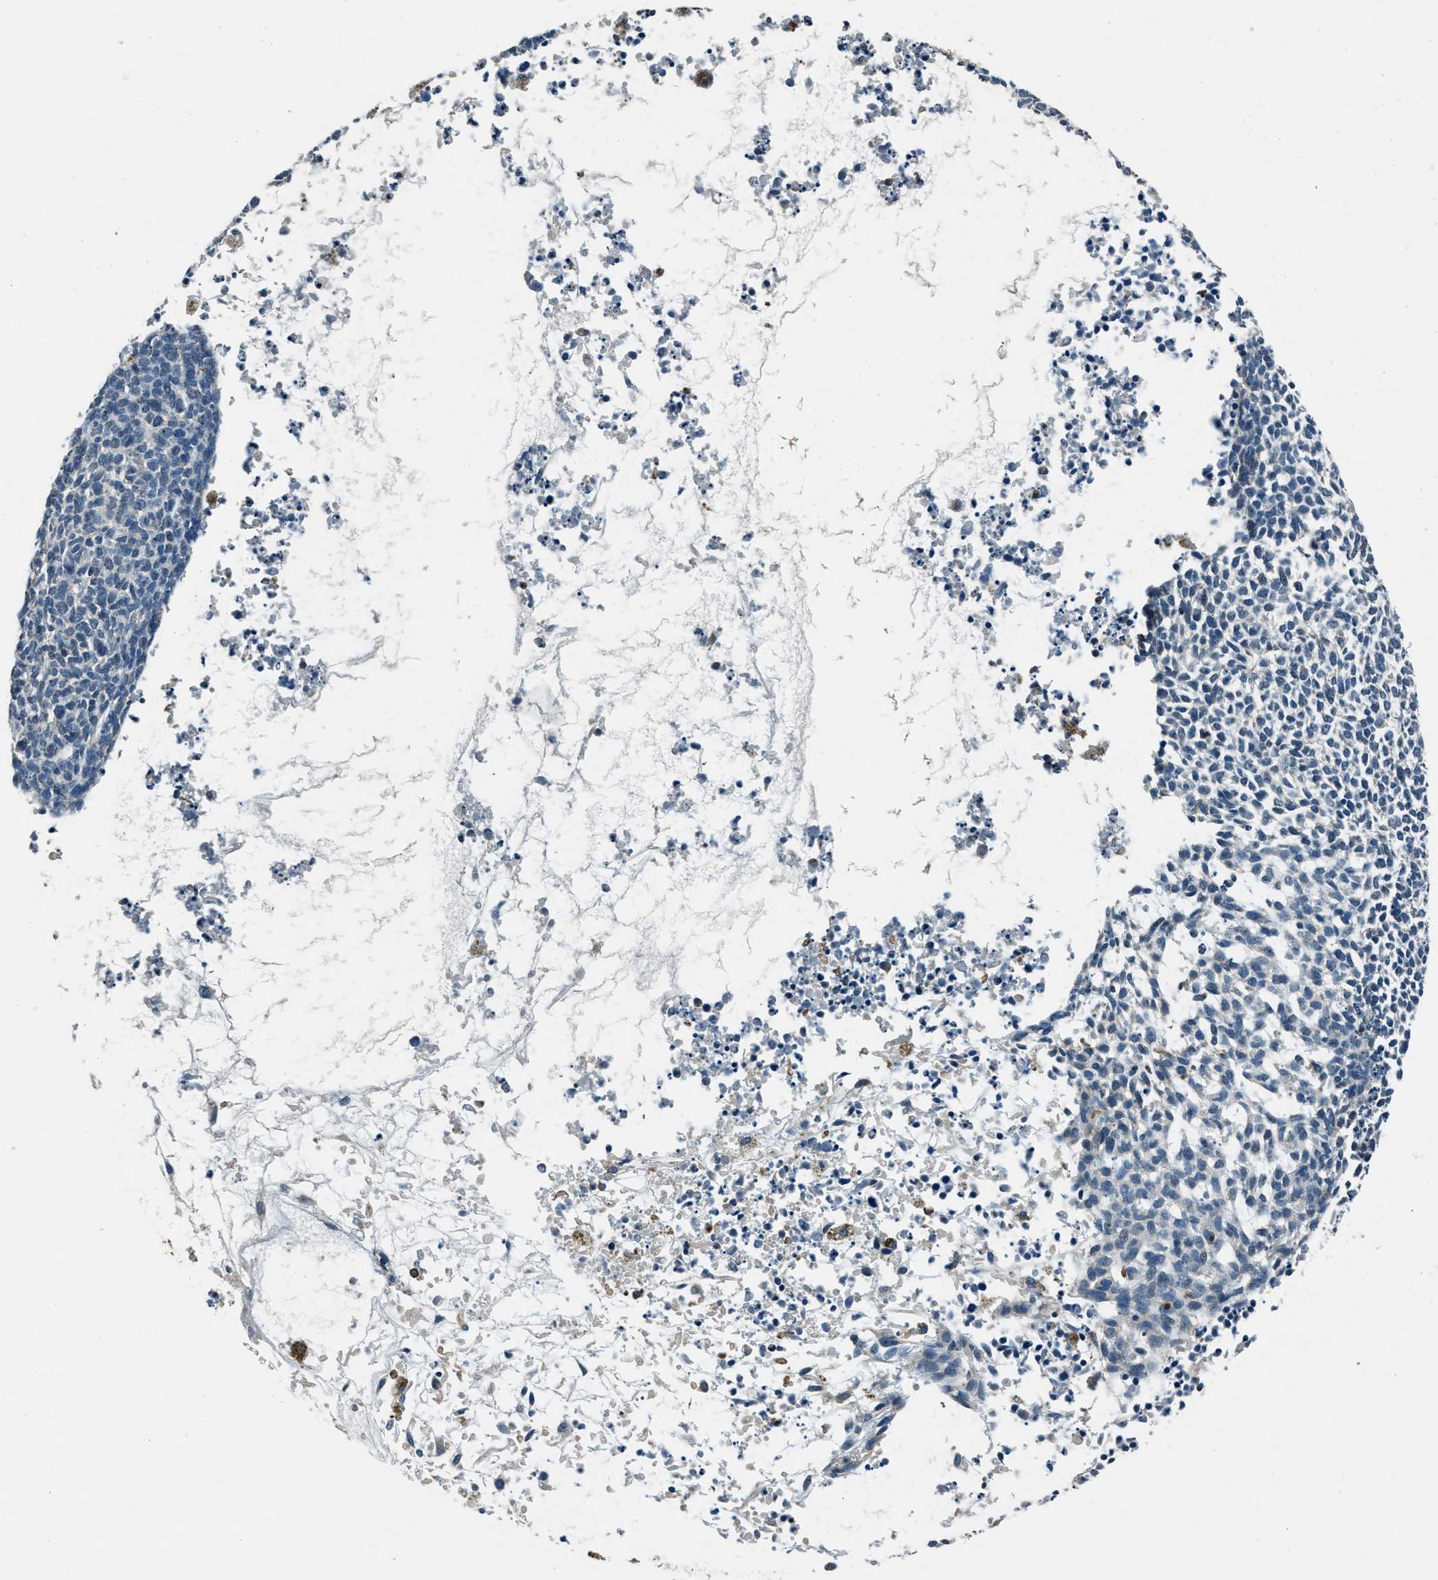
{"staining": {"intensity": "negative", "quantity": "none", "location": "none"}, "tissue": "skin cancer", "cell_type": "Tumor cells", "image_type": "cancer", "snomed": [{"axis": "morphology", "description": "Basal cell carcinoma"}, {"axis": "topography", "description": "Skin"}], "caption": "This is a image of IHC staining of basal cell carcinoma (skin), which shows no positivity in tumor cells.", "gene": "NME8", "patient": {"sex": "female", "age": 84}}